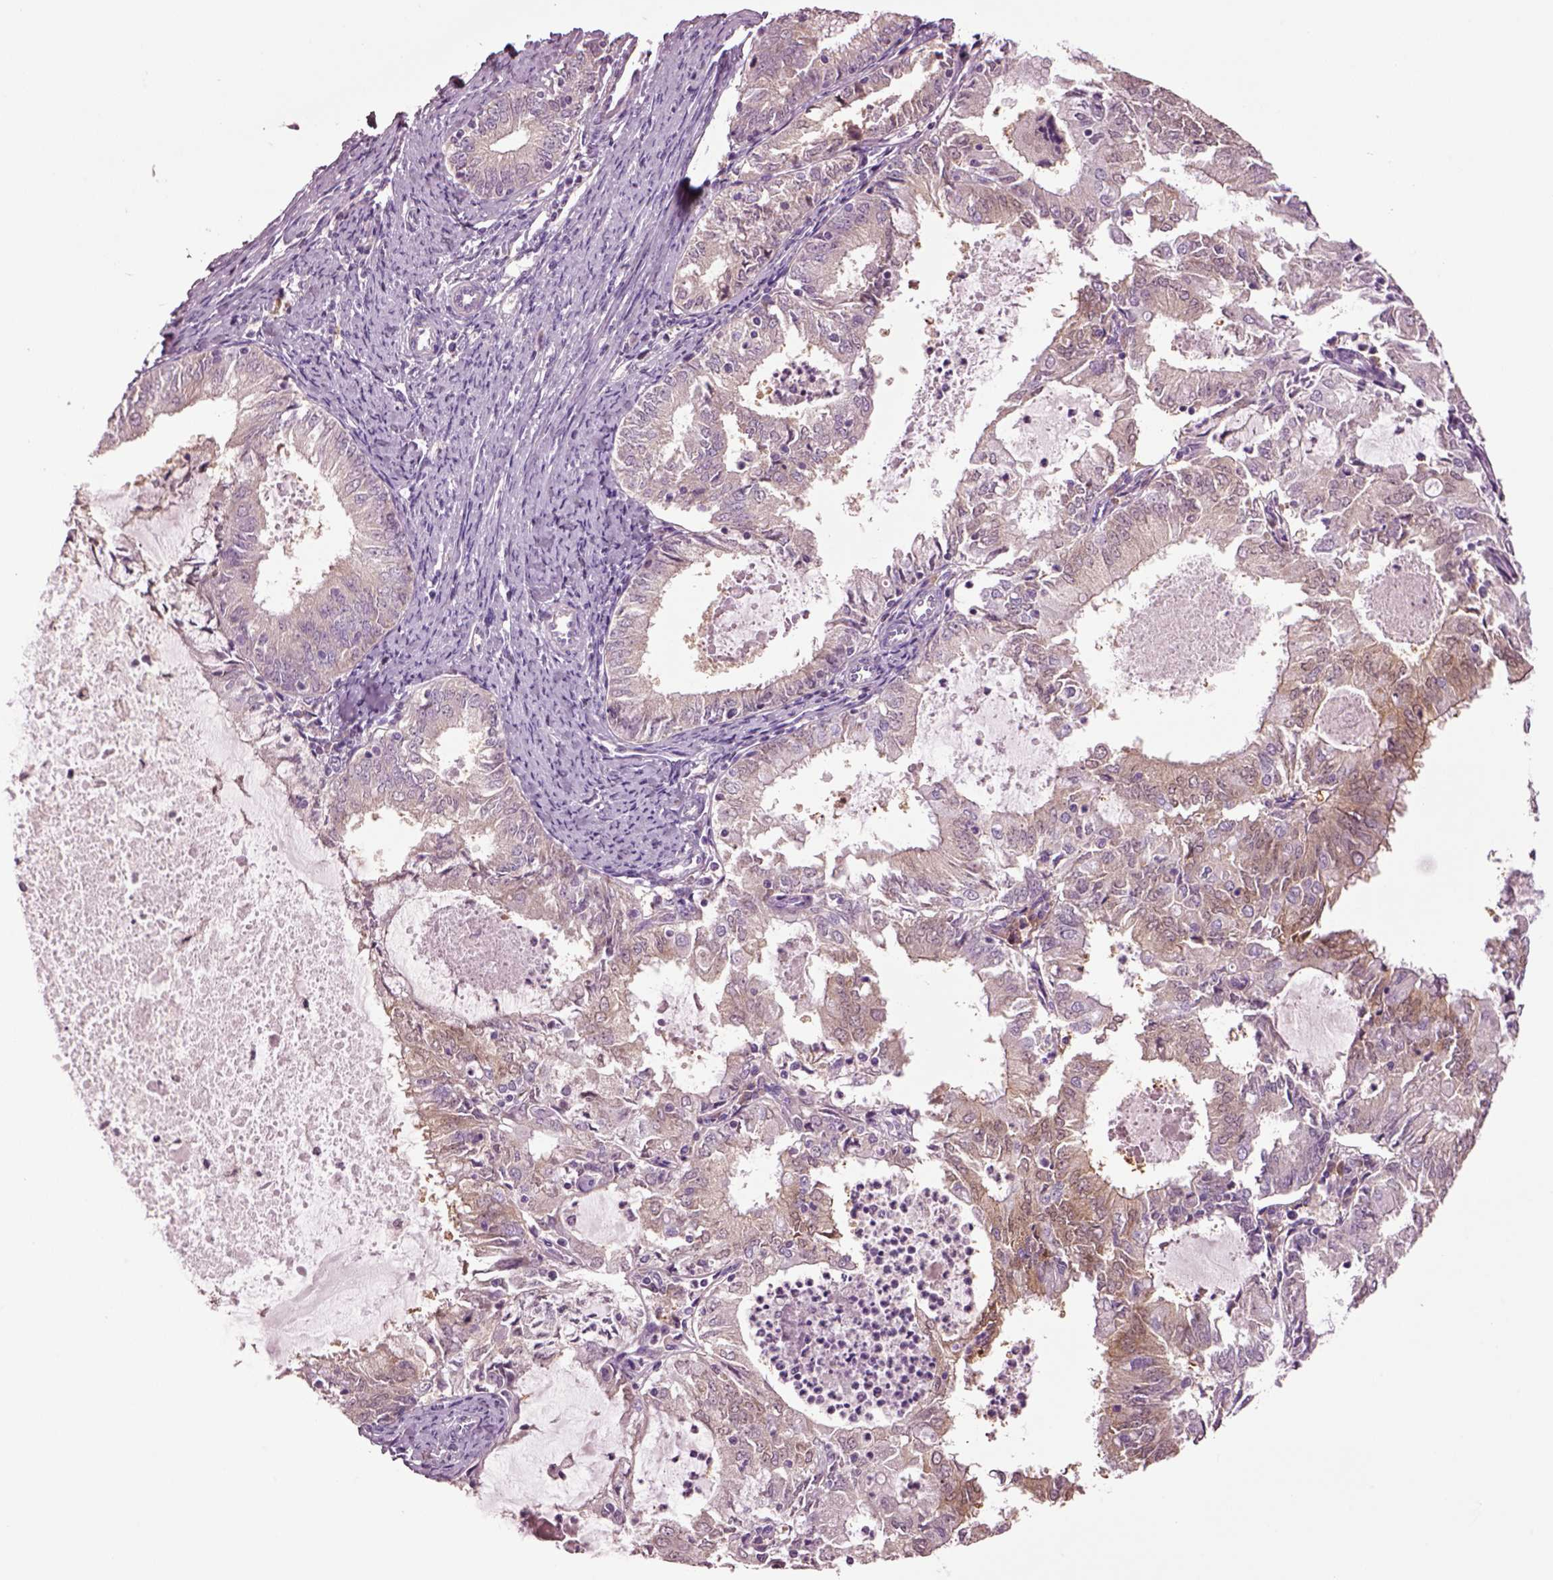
{"staining": {"intensity": "moderate", "quantity": ">75%", "location": "cytoplasmic/membranous"}, "tissue": "endometrial cancer", "cell_type": "Tumor cells", "image_type": "cancer", "snomed": [{"axis": "morphology", "description": "Adenocarcinoma, NOS"}, {"axis": "topography", "description": "Endometrium"}], "caption": "A high-resolution micrograph shows IHC staining of endometrial cancer (adenocarcinoma), which reveals moderate cytoplasmic/membranous staining in approximately >75% of tumor cells.", "gene": "CLPSL1", "patient": {"sex": "female", "age": 57}}